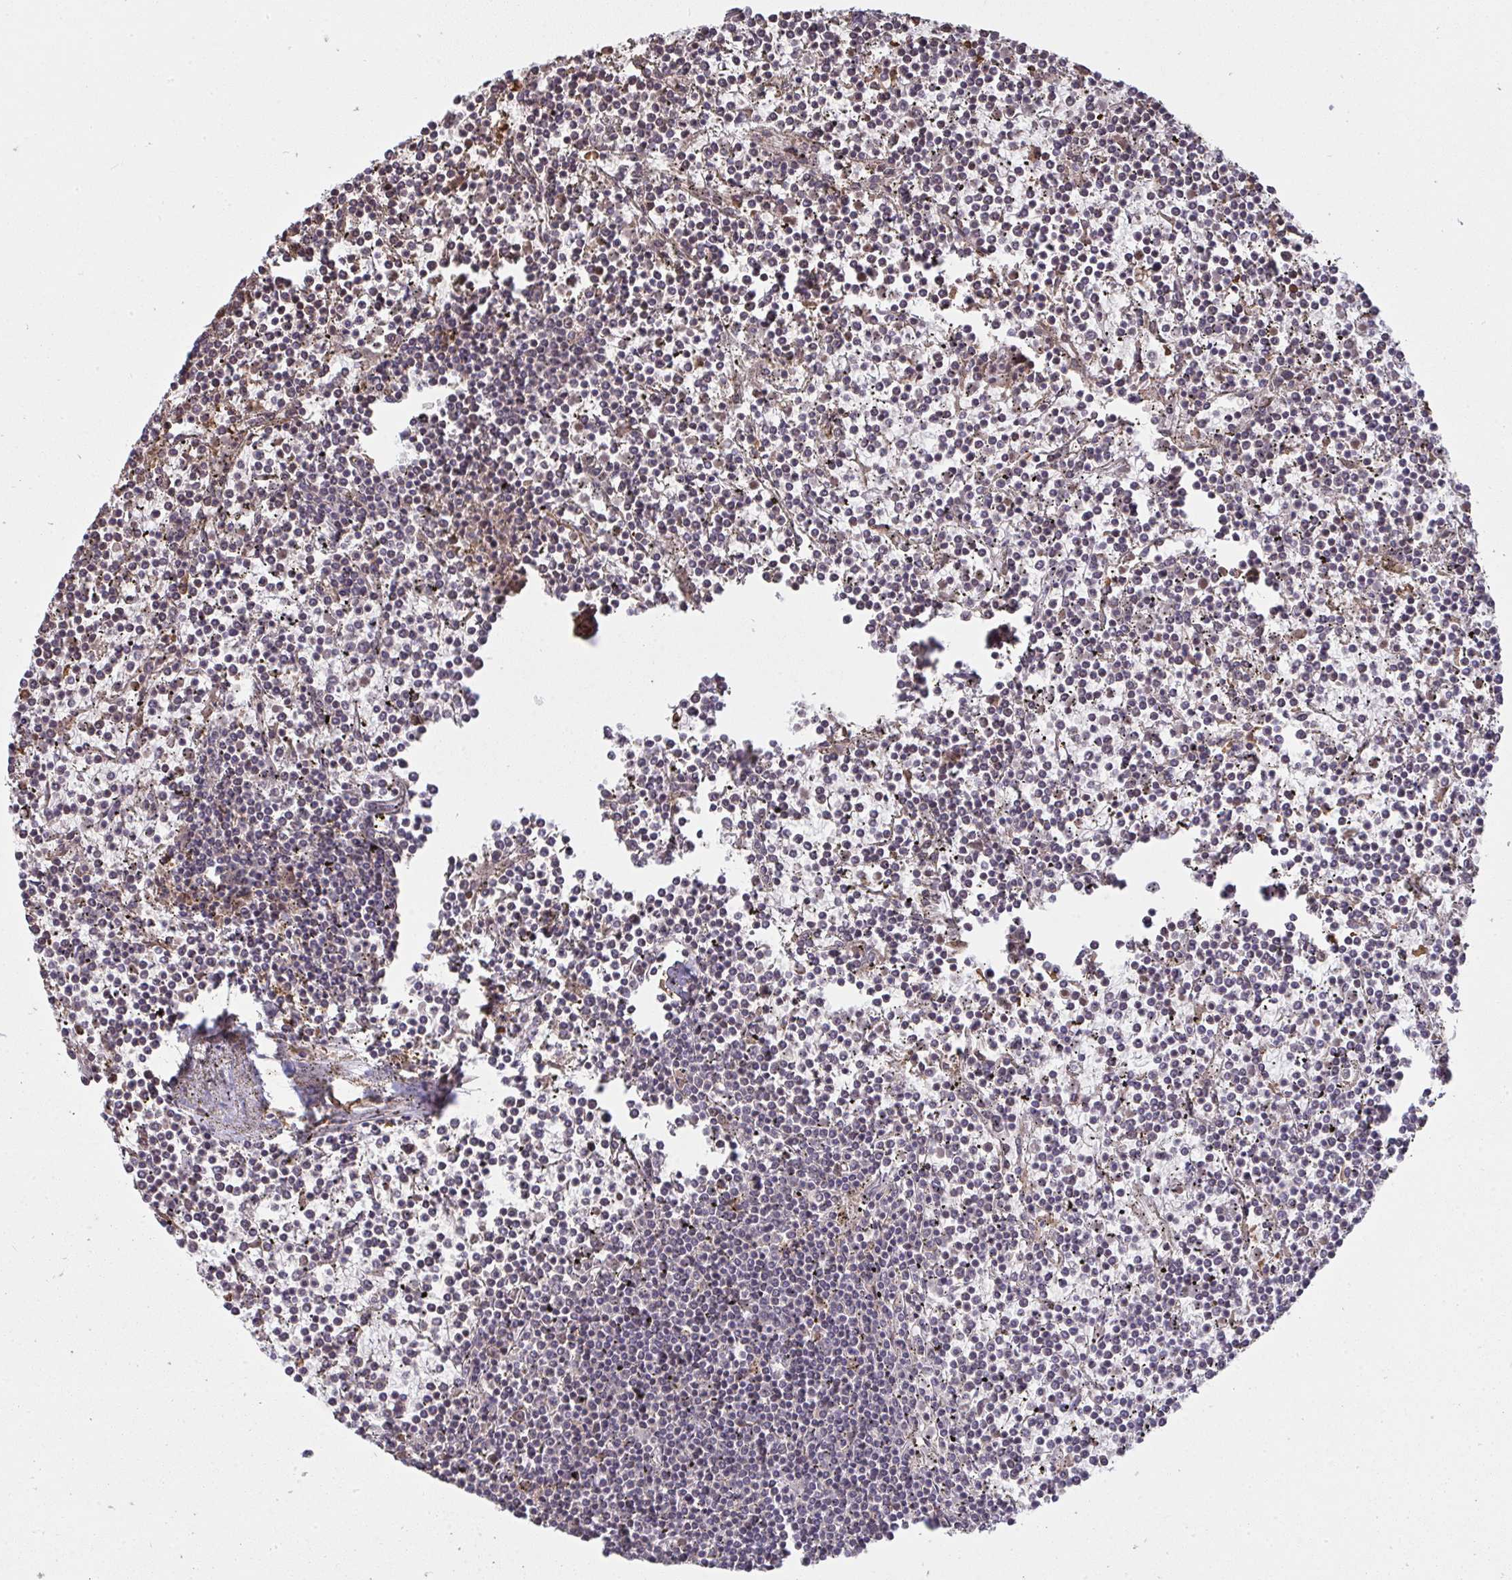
{"staining": {"intensity": "negative", "quantity": "none", "location": "none"}, "tissue": "lymphoma", "cell_type": "Tumor cells", "image_type": "cancer", "snomed": [{"axis": "morphology", "description": "Malignant lymphoma, non-Hodgkin's type, Low grade"}, {"axis": "topography", "description": "Spleen"}], "caption": "A high-resolution histopathology image shows immunohistochemistry (IHC) staining of lymphoma, which exhibits no significant expression in tumor cells. (Brightfield microscopy of DAB (3,3'-diaminobenzidine) immunohistochemistry at high magnification).", "gene": "SAP30", "patient": {"sex": "female", "age": 19}}